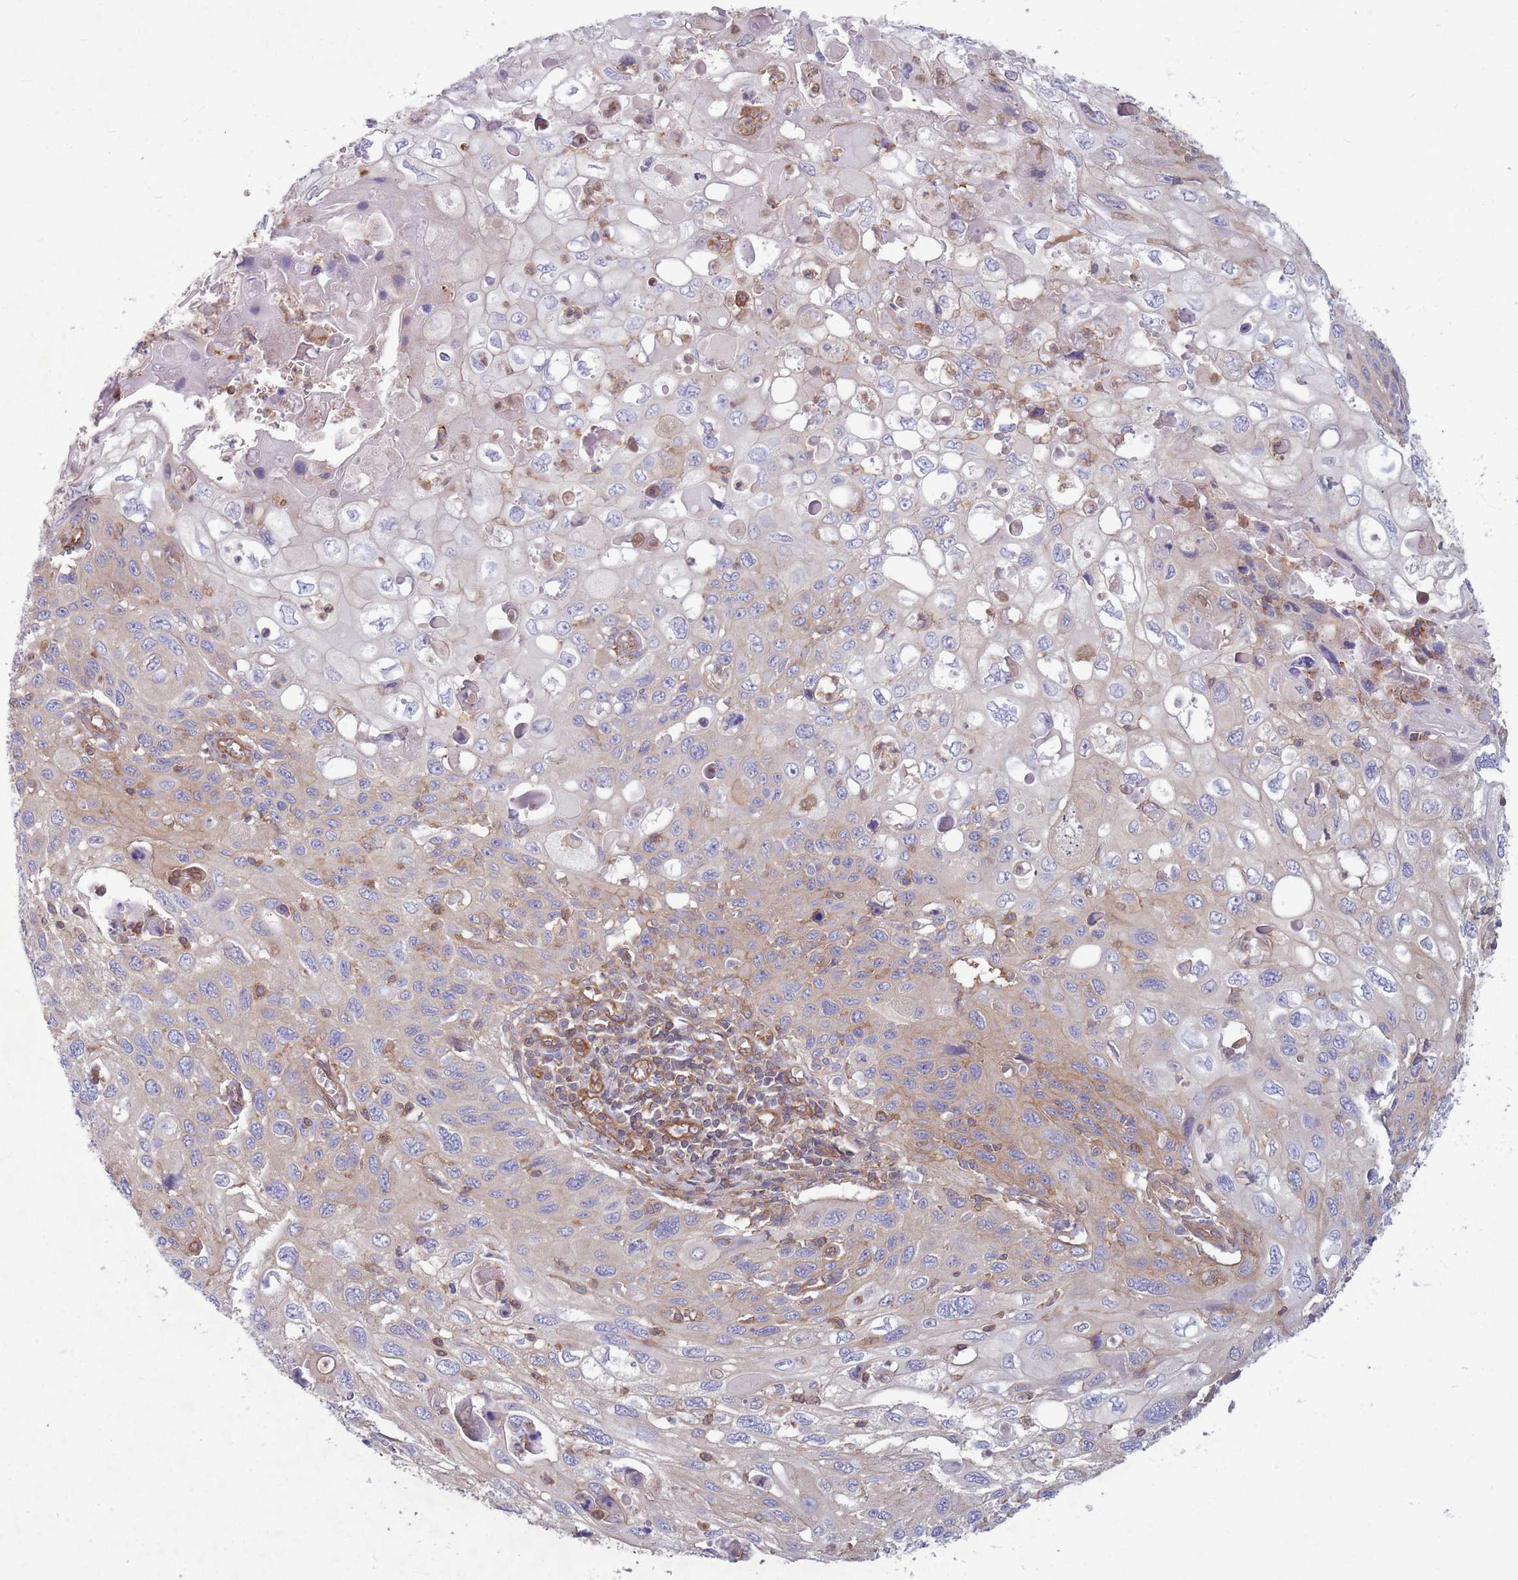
{"staining": {"intensity": "weak", "quantity": "25%-75%", "location": "cytoplasmic/membranous"}, "tissue": "cervical cancer", "cell_type": "Tumor cells", "image_type": "cancer", "snomed": [{"axis": "morphology", "description": "Squamous cell carcinoma, NOS"}, {"axis": "topography", "description": "Cervix"}], "caption": "A low amount of weak cytoplasmic/membranous positivity is identified in approximately 25%-75% of tumor cells in cervical cancer (squamous cell carcinoma) tissue.", "gene": "GGA1", "patient": {"sex": "female", "age": 70}}